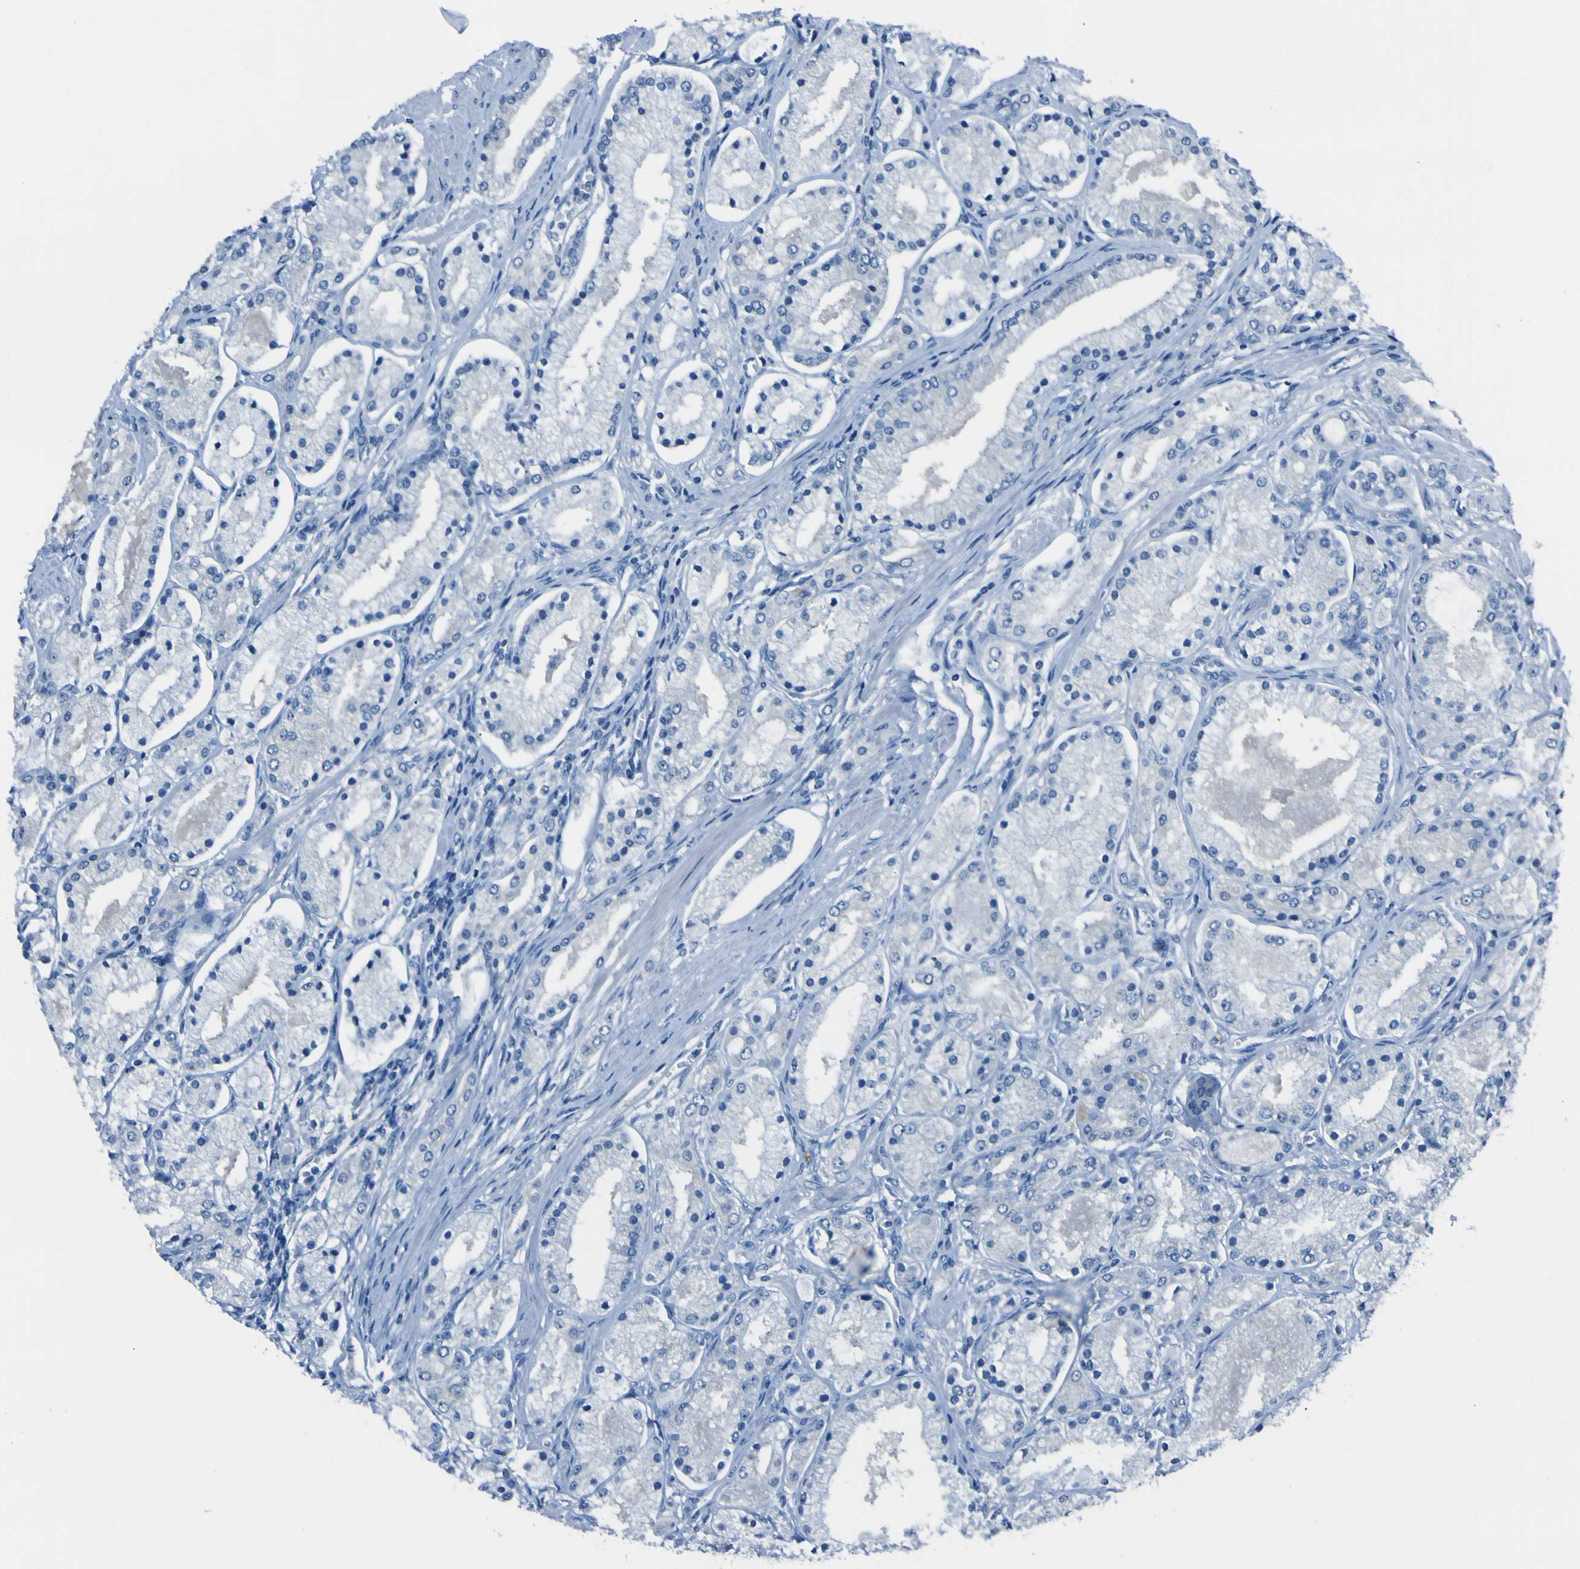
{"staining": {"intensity": "negative", "quantity": "none", "location": "none"}, "tissue": "prostate cancer", "cell_type": "Tumor cells", "image_type": "cancer", "snomed": [{"axis": "morphology", "description": "Adenocarcinoma, High grade"}, {"axis": "topography", "description": "Prostate"}], "caption": "Immunohistochemistry (IHC) histopathology image of neoplastic tissue: human prostate cancer (high-grade adenocarcinoma) stained with DAB demonstrates no significant protein positivity in tumor cells.", "gene": "PHKG1", "patient": {"sex": "male", "age": 66}}